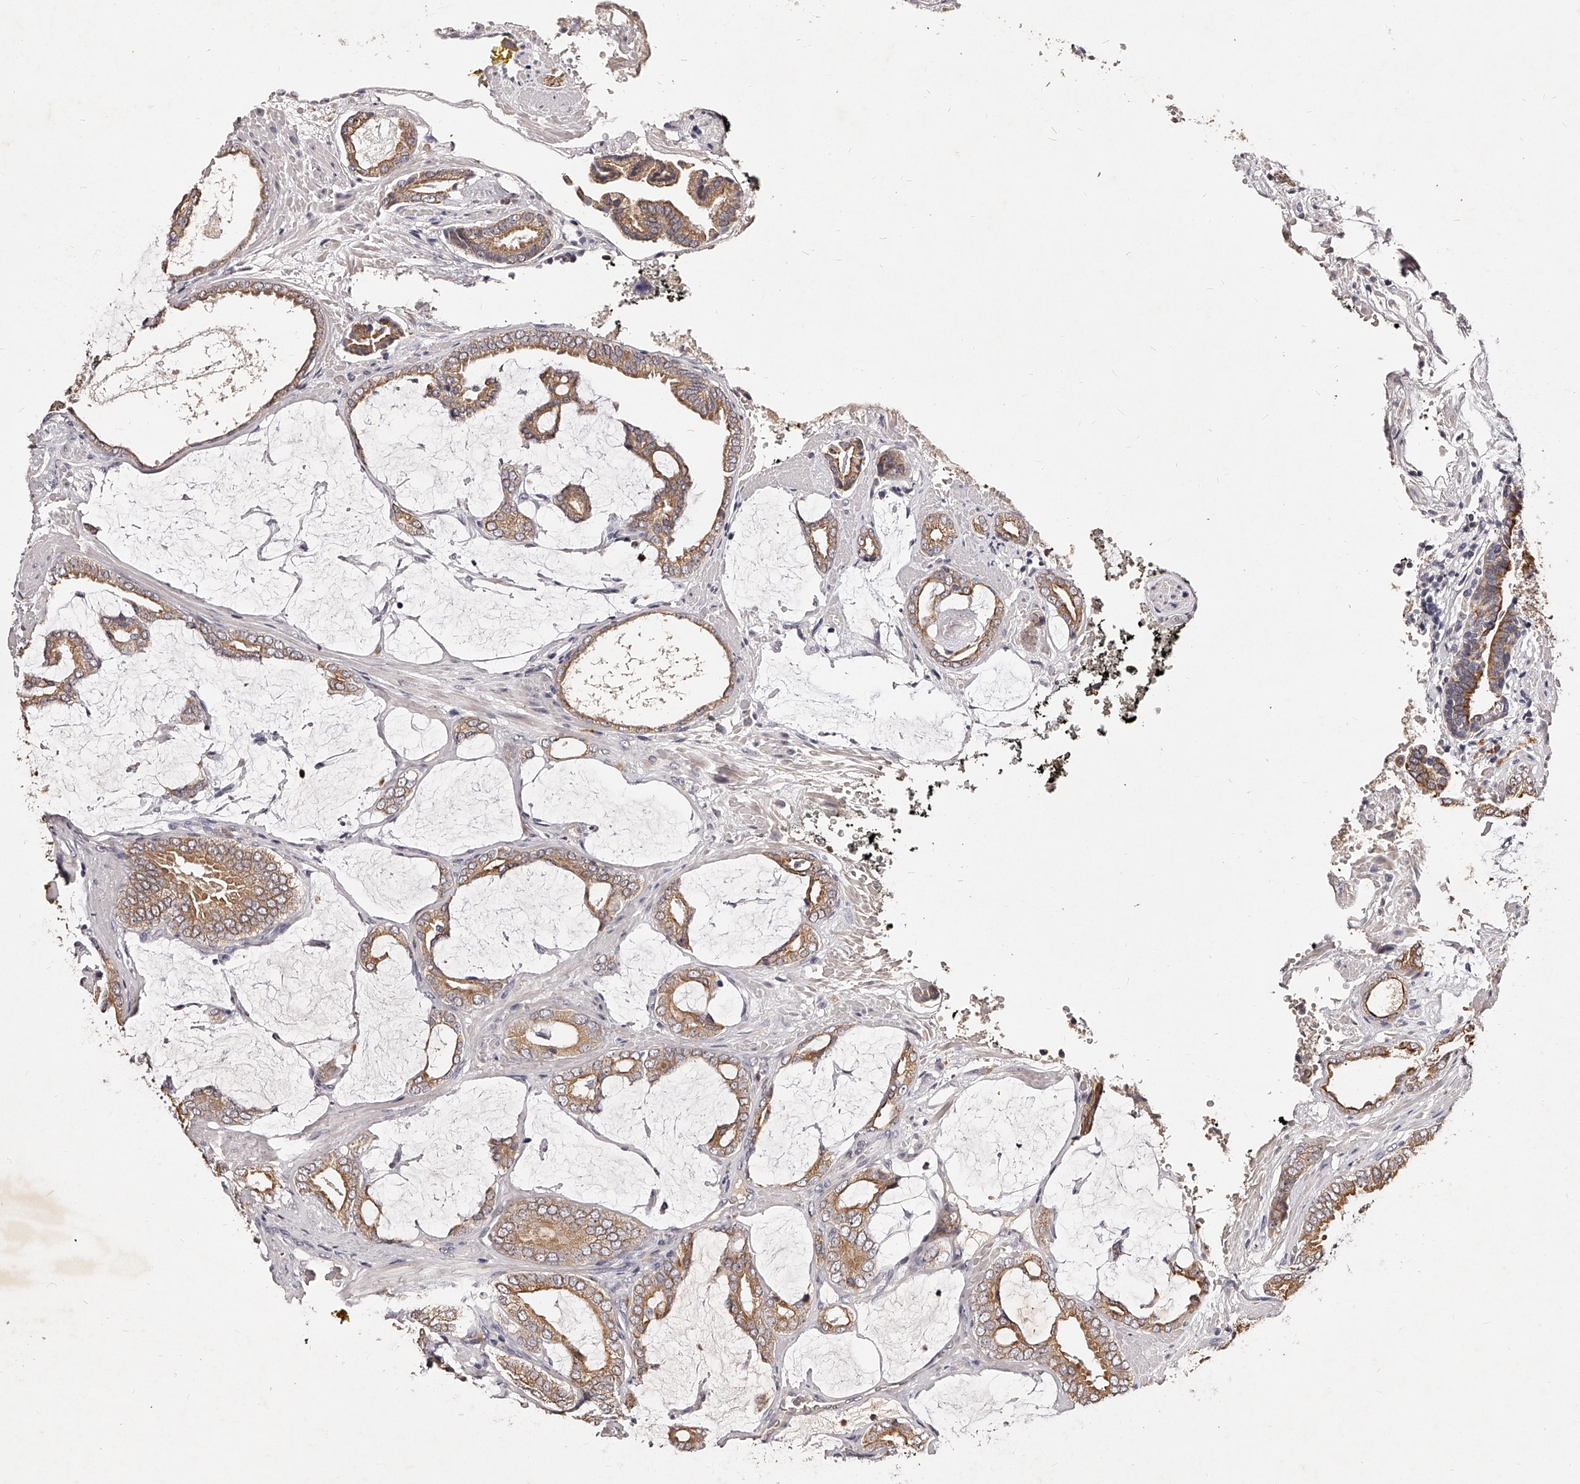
{"staining": {"intensity": "moderate", "quantity": ">75%", "location": "cytoplasmic/membranous"}, "tissue": "prostate cancer", "cell_type": "Tumor cells", "image_type": "cancer", "snomed": [{"axis": "morphology", "description": "Adenocarcinoma, Low grade"}, {"axis": "topography", "description": "Prostate"}], "caption": "Brown immunohistochemical staining in adenocarcinoma (low-grade) (prostate) demonstrates moderate cytoplasmic/membranous positivity in approximately >75% of tumor cells. Nuclei are stained in blue.", "gene": "PHACTR1", "patient": {"sex": "male", "age": 71}}